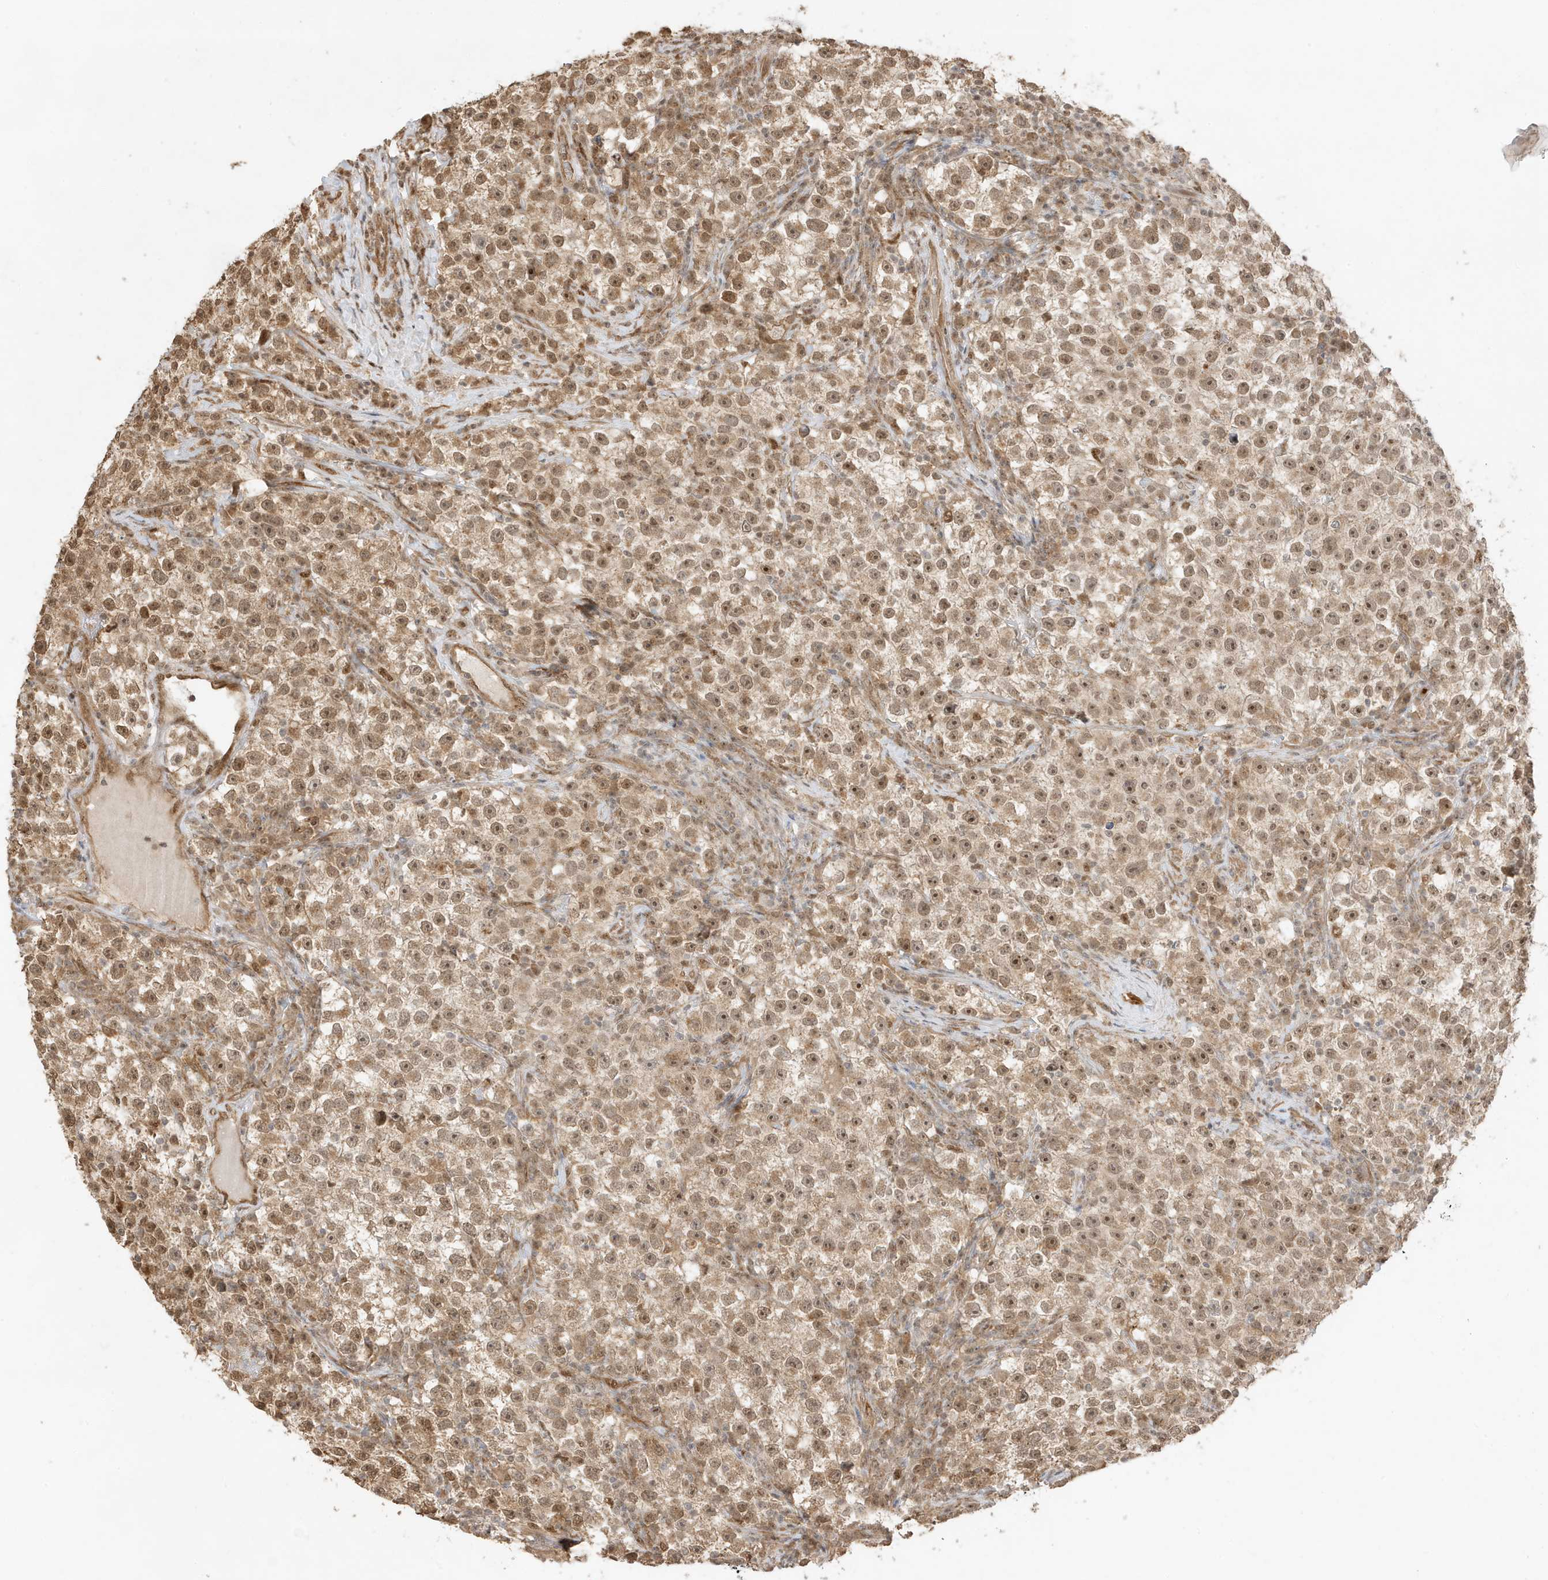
{"staining": {"intensity": "moderate", "quantity": ">75%", "location": "cytoplasmic/membranous,nuclear"}, "tissue": "testis cancer", "cell_type": "Tumor cells", "image_type": "cancer", "snomed": [{"axis": "morphology", "description": "Seminoma, NOS"}, {"axis": "topography", "description": "Testis"}], "caption": "Immunohistochemistry histopathology image of testis seminoma stained for a protein (brown), which reveals medium levels of moderate cytoplasmic/membranous and nuclear staining in about >75% of tumor cells.", "gene": "ZBTB41", "patient": {"sex": "male", "age": 22}}